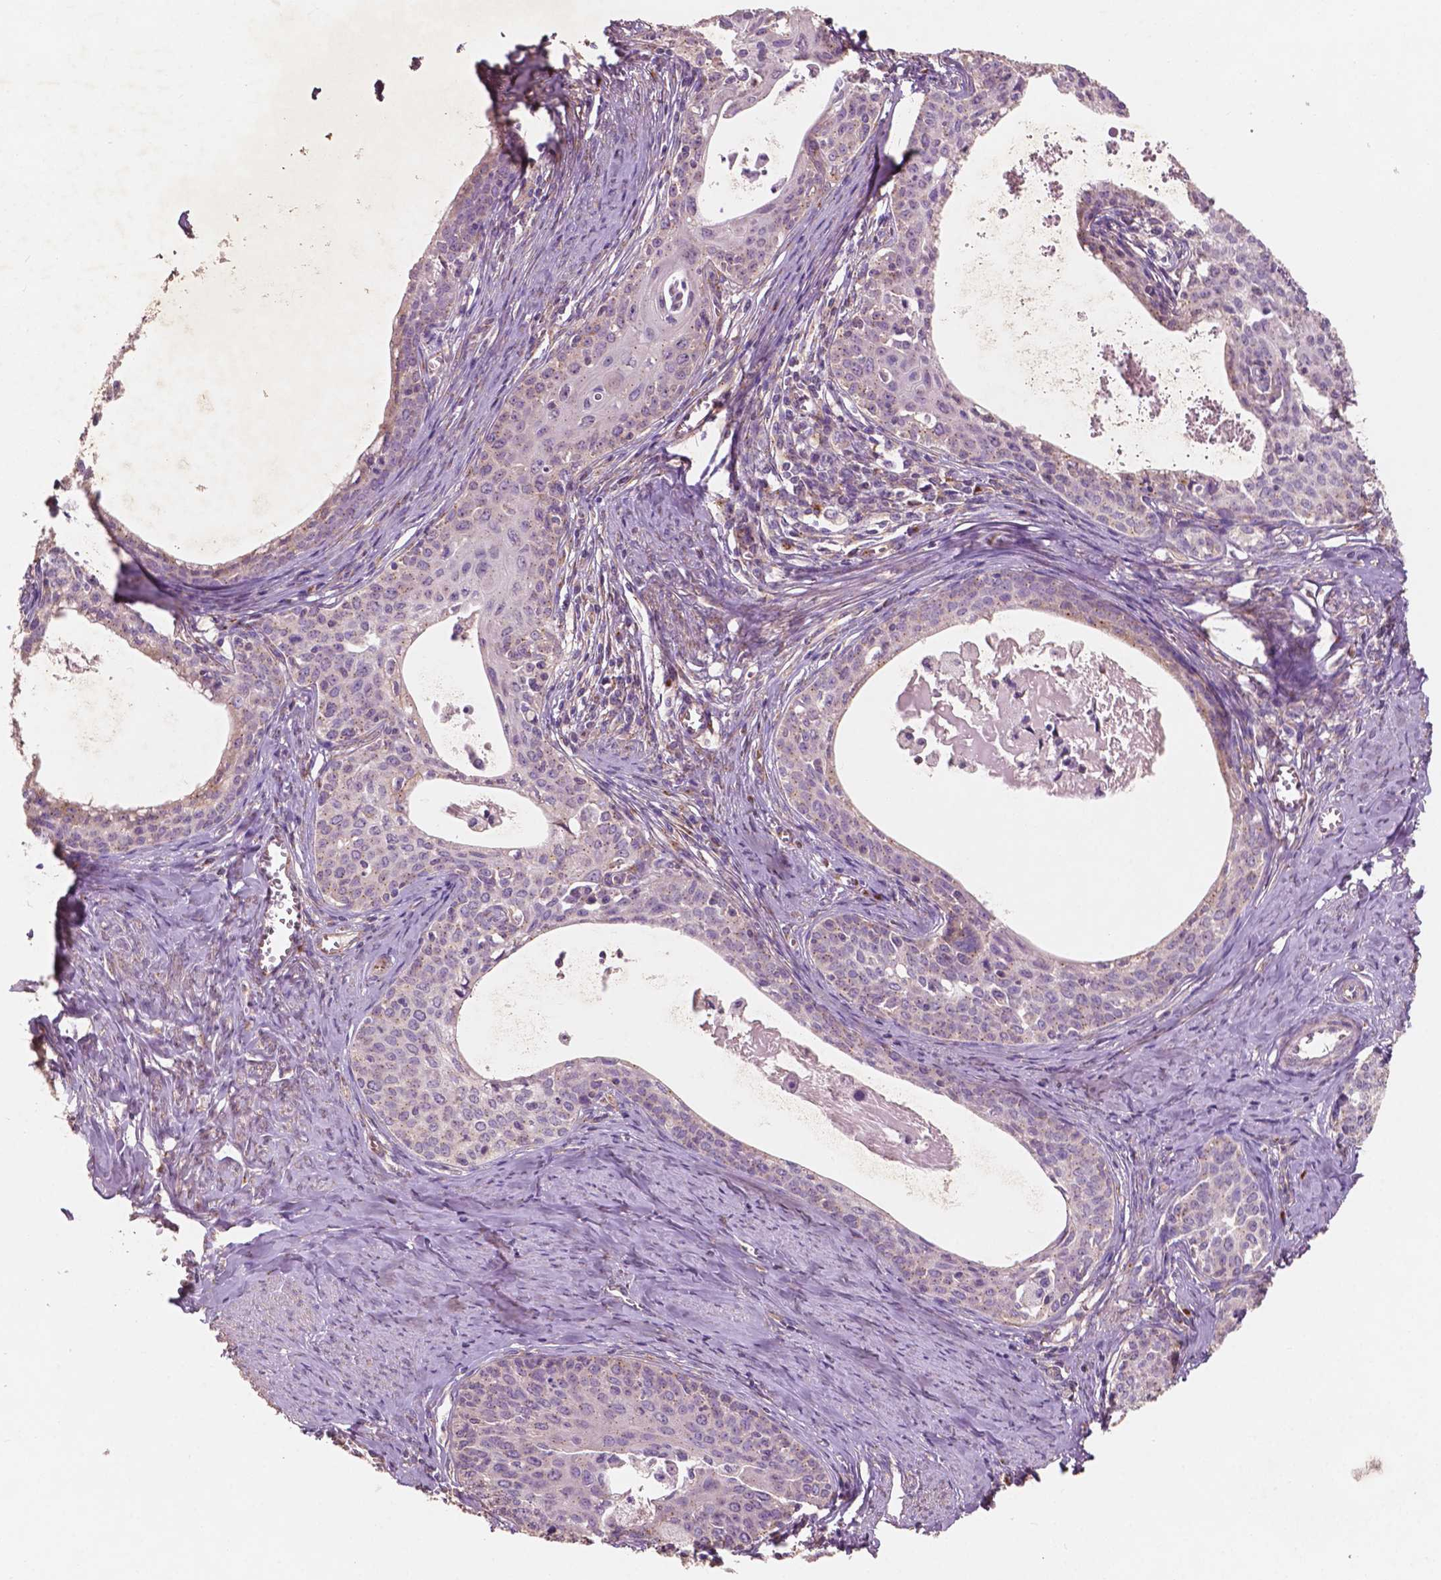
{"staining": {"intensity": "weak", "quantity": "<25%", "location": "cytoplasmic/membranous"}, "tissue": "cervical cancer", "cell_type": "Tumor cells", "image_type": "cancer", "snomed": [{"axis": "morphology", "description": "Squamous cell carcinoma, NOS"}, {"axis": "morphology", "description": "Adenocarcinoma, NOS"}, {"axis": "topography", "description": "Cervix"}], "caption": "High magnification brightfield microscopy of cervical cancer stained with DAB (brown) and counterstained with hematoxylin (blue): tumor cells show no significant positivity.", "gene": "CHPT1", "patient": {"sex": "female", "age": 52}}